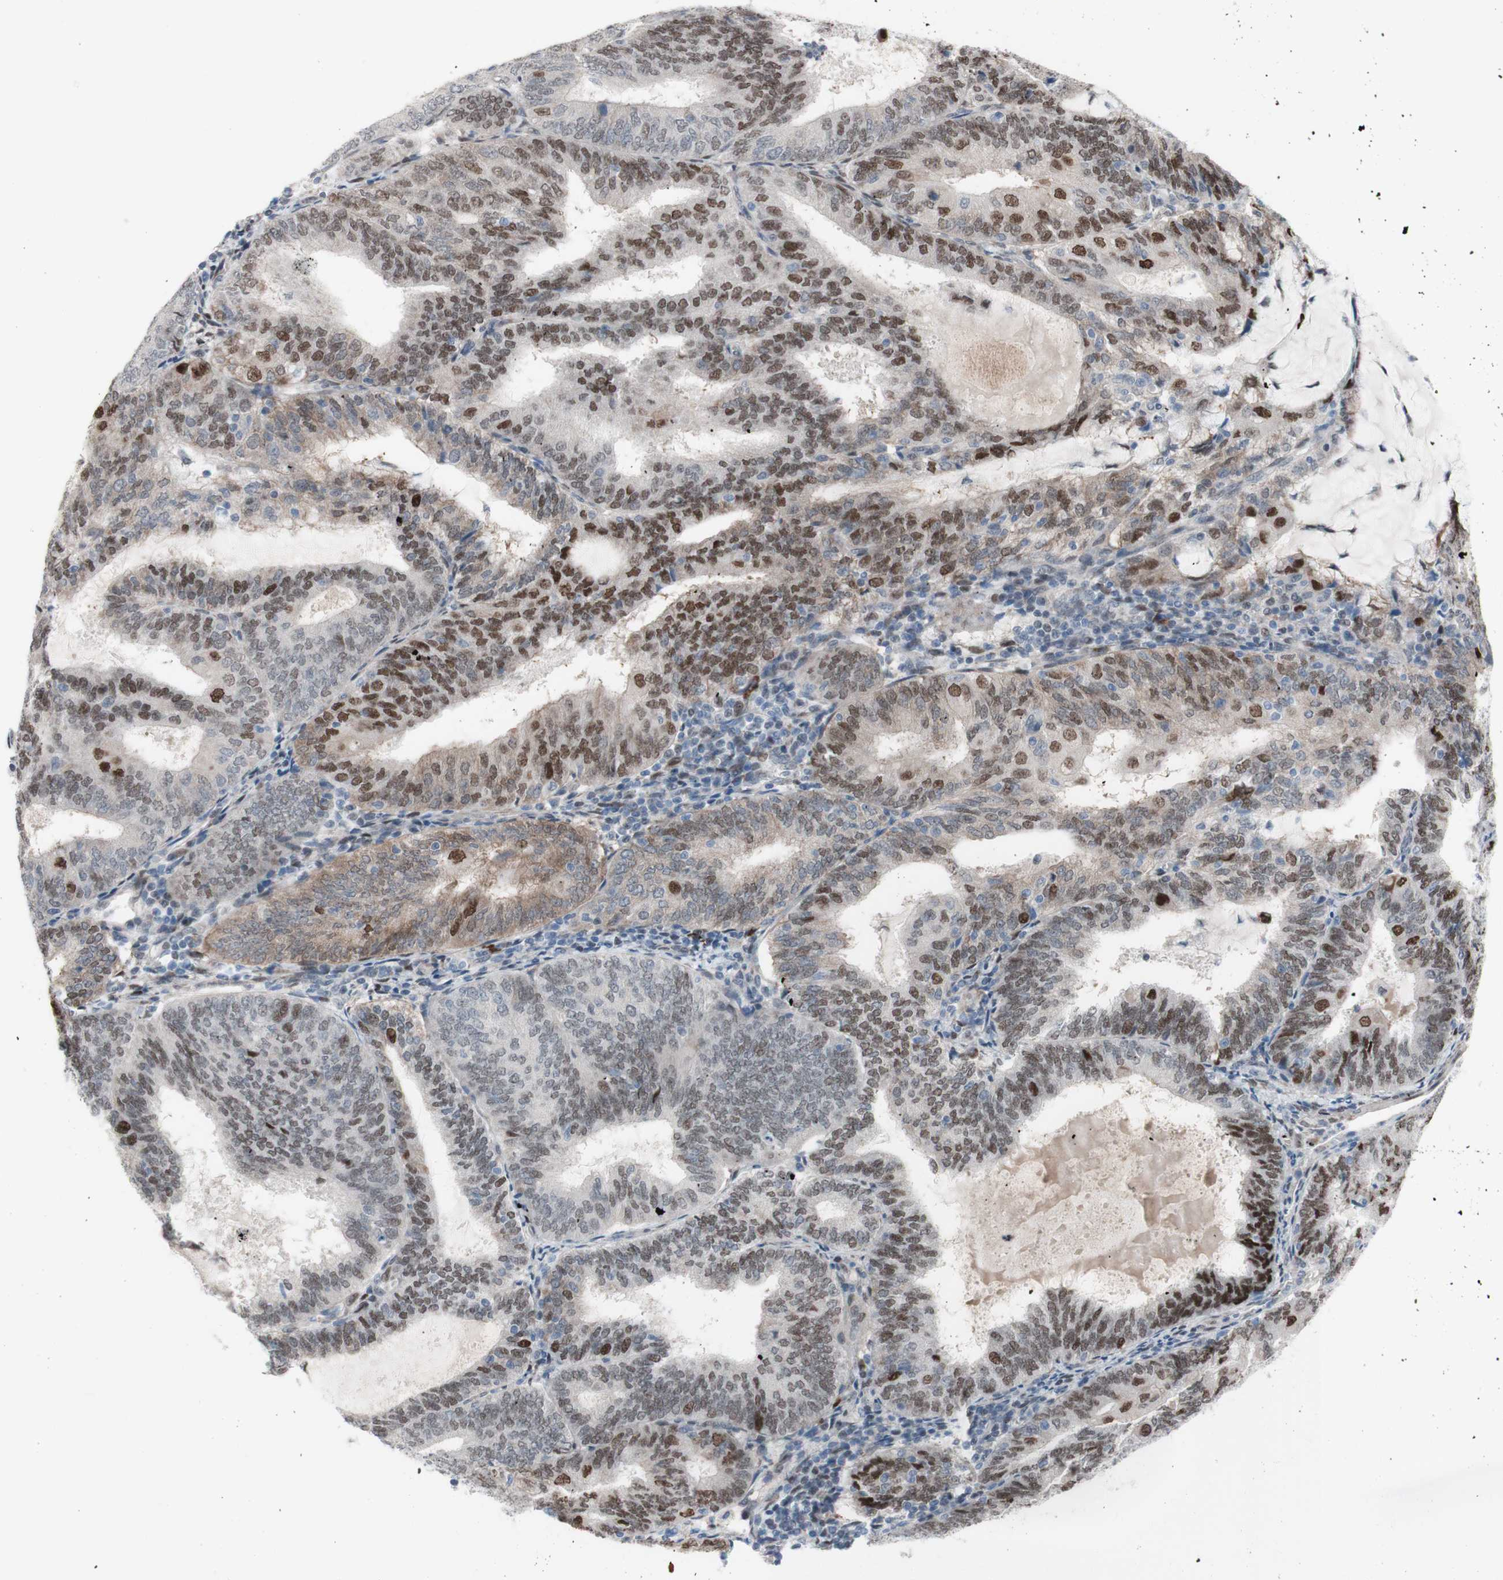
{"staining": {"intensity": "moderate", "quantity": ">75%", "location": "nuclear"}, "tissue": "endometrial cancer", "cell_type": "Tumor cells", "image_type": "cancer", "snomed": [{"axis": "morphology", "description": "Adenocarcinoma, NOS"}, {"axis": "topography", "description": "Endometrium"}], "caption": "Protein staining reveals moderate nuclear positivity in approximately >75% of tumor cells in endometrial cancer.", "gene": "PHTF2", "patient": {"sex": "female", "age": 81}}